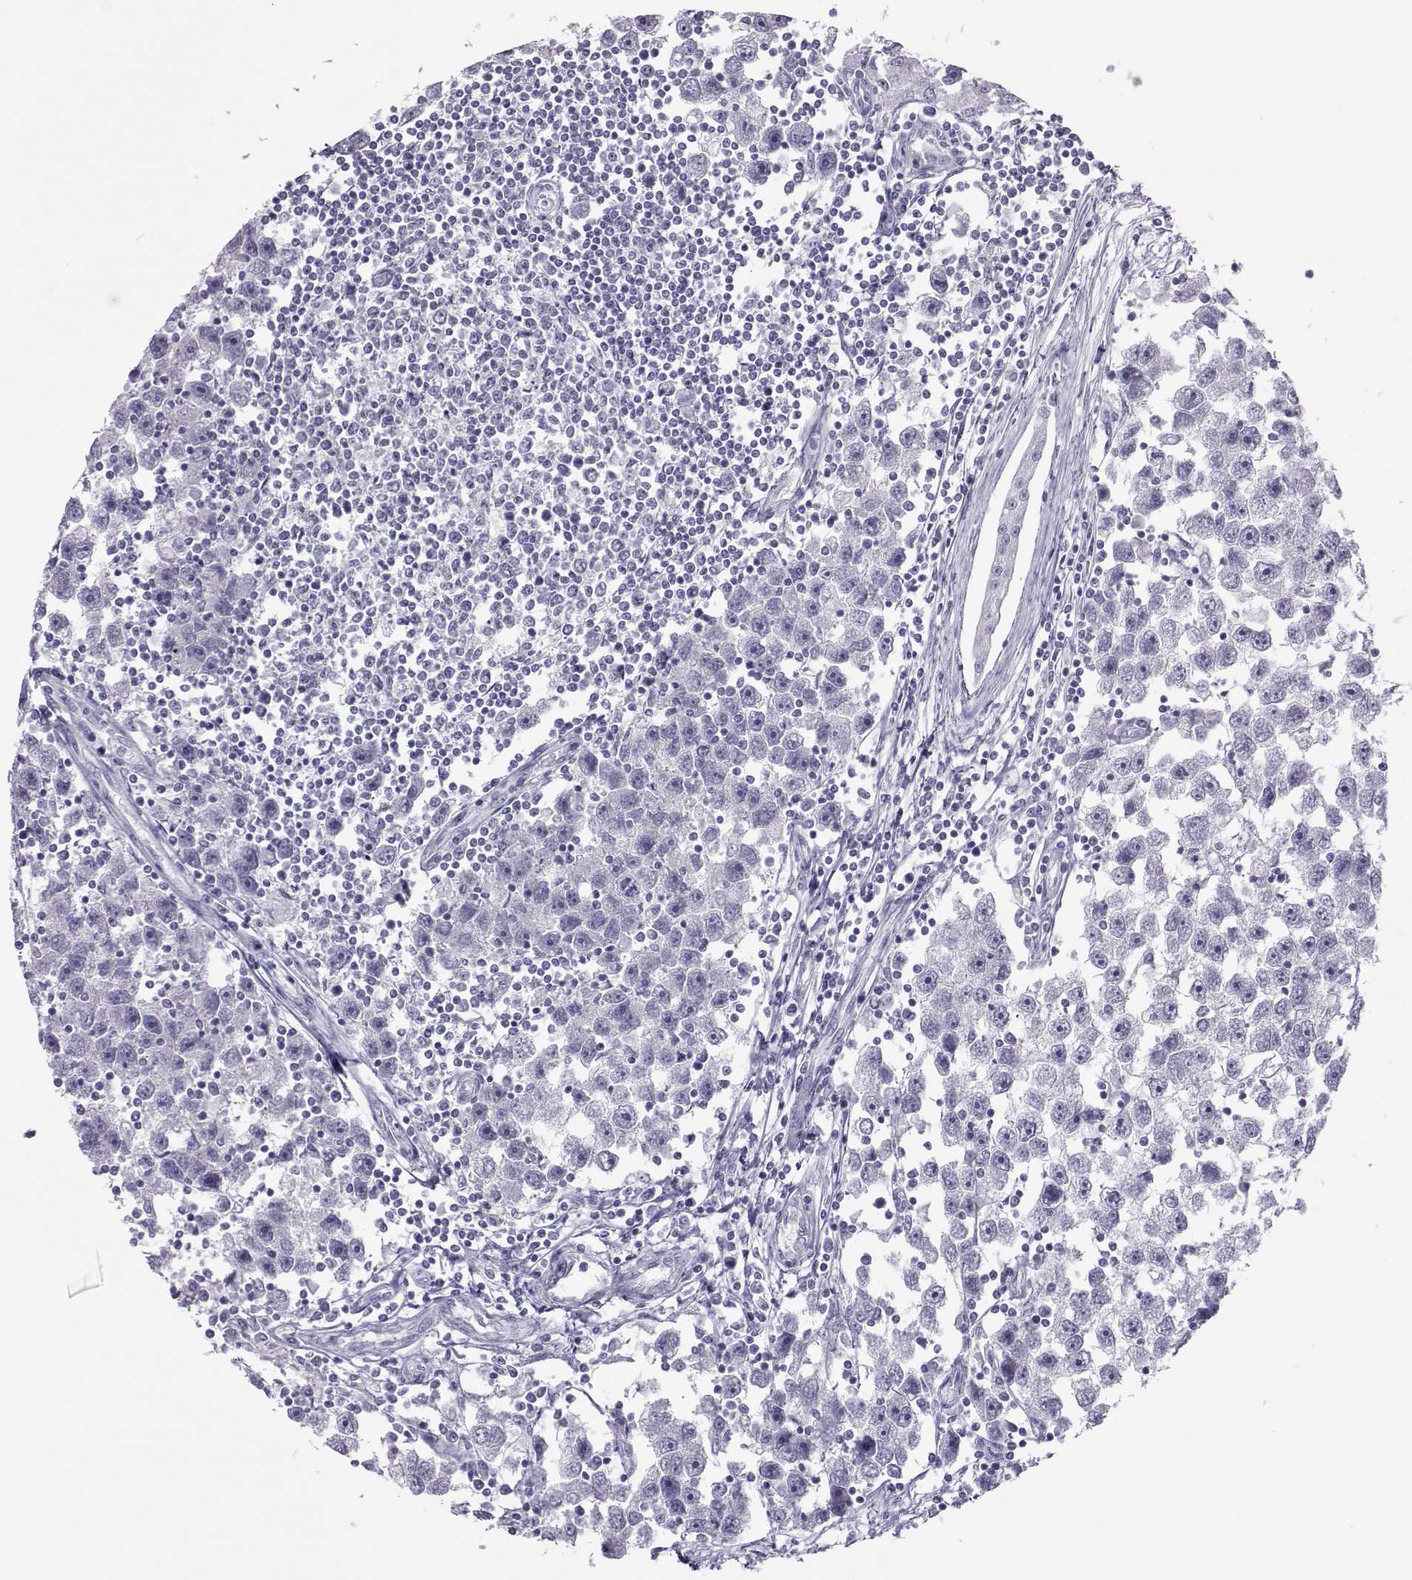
{"staining": {"intensity": "negative", "quantity": "none", "location": "none"}, "tissue": "testis cancer", "cell_type": "Tumor cells", "image_type": "cancer", "snomed": [{"axis": "morphology", "description": "Seminoma, NOS"}, {"axis": "topography", "description": "Testis"}], "caption": "A micrograph of testis seminoma stained for a protein shows no brown staining in tumor cells.", "gene": "TRPM7", "patient": {"sex": "male", "age": 30}}